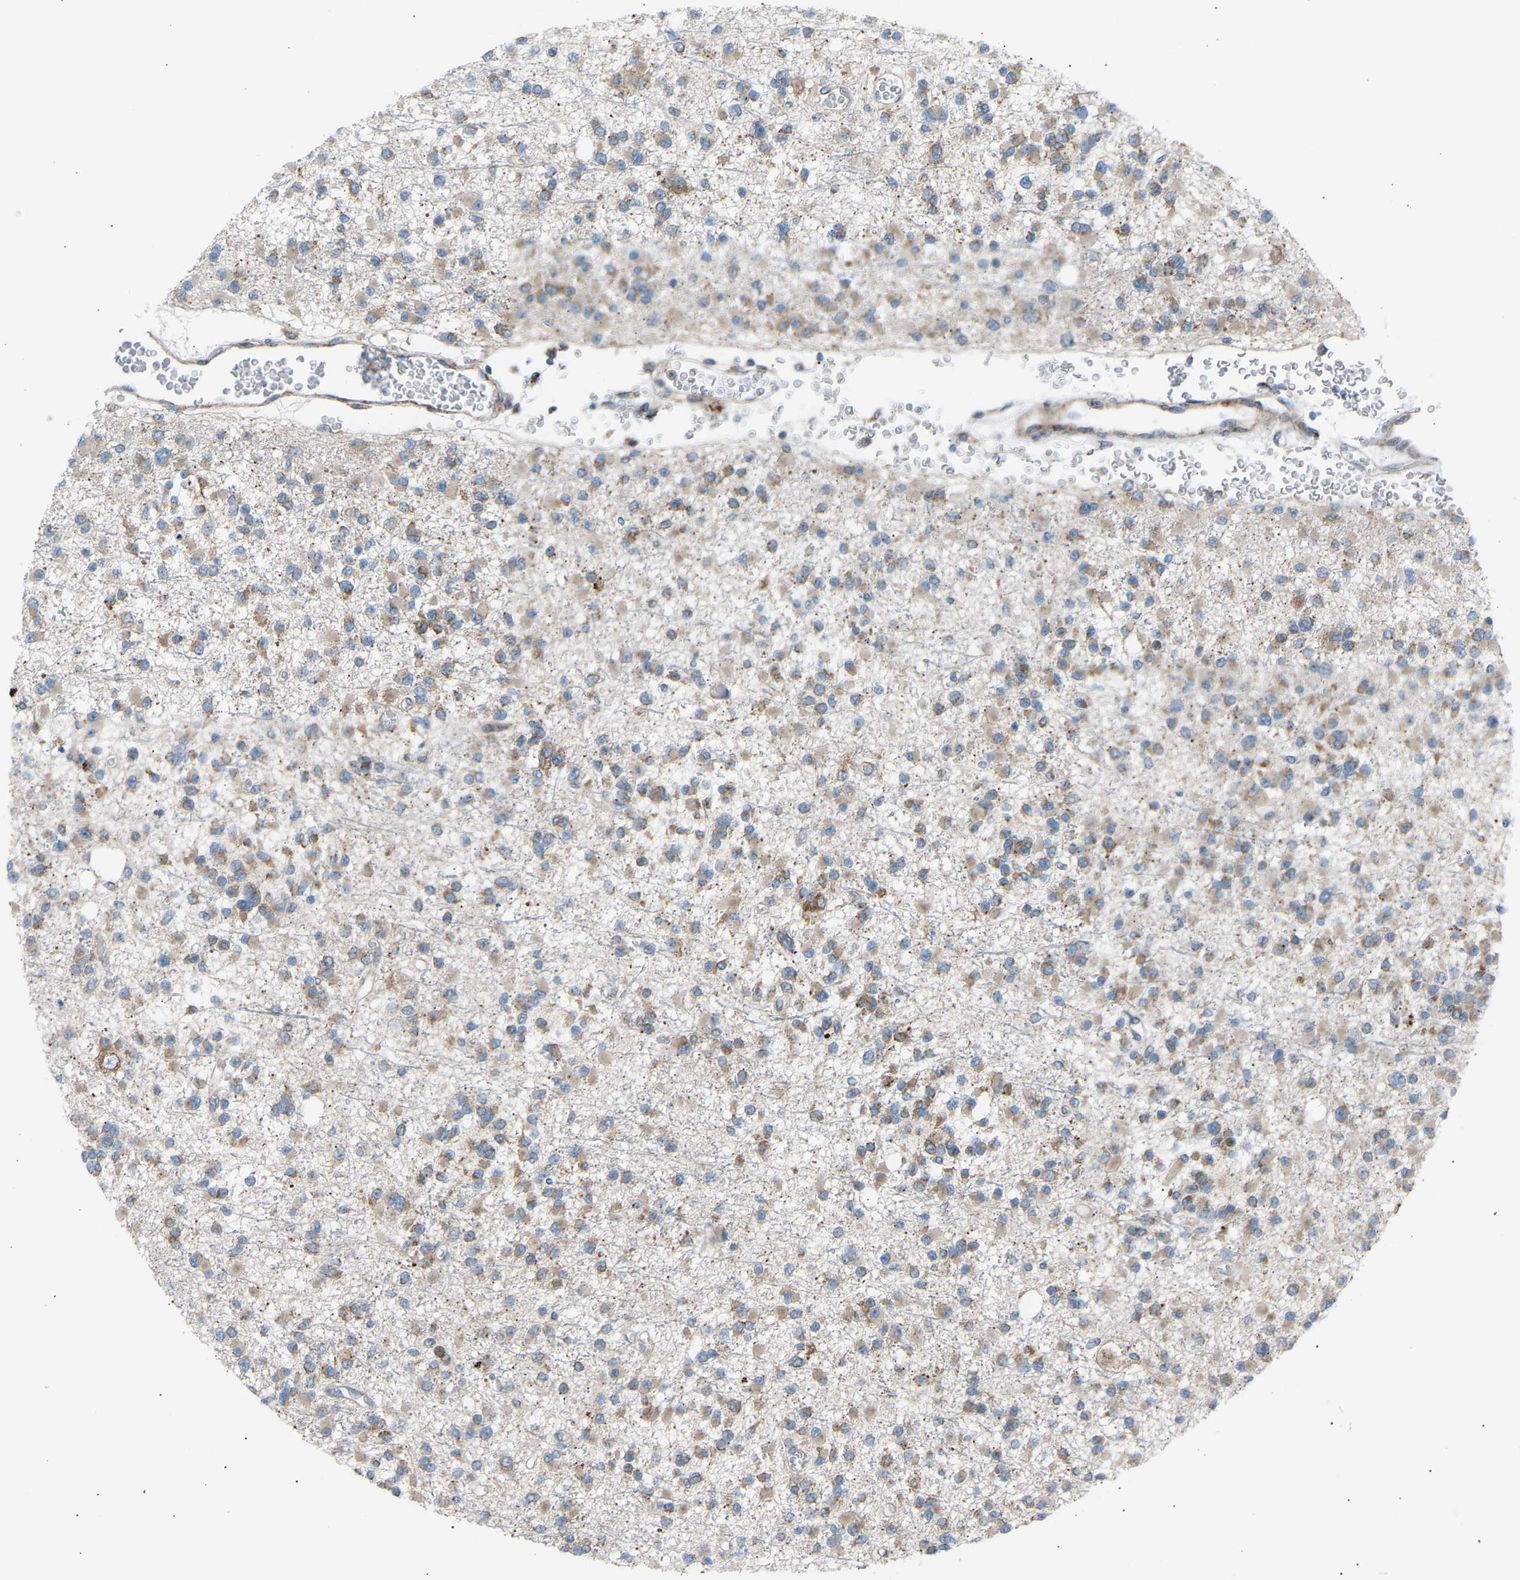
{"staining": {"intensity": "weak", "quantity": ">75%", "location": "cytoplasmic/membranous"}, "tissue": "glioma", "cell_type": "Tumor cells", "image_type": "cancer", "snomed": [{"axis": "morphology", "description": "Glioma, malignant, Low grade"}, {"axis": "topography", "description": "Brain"}], "caption": "Glioma stained with immunohistochemistry (IHC) demonstrates weak cytoplasmic/membranous positivity in about >75% of tumor cells.", "gene": "VPS41", "patient": {"sex": "female", "age": 22}}